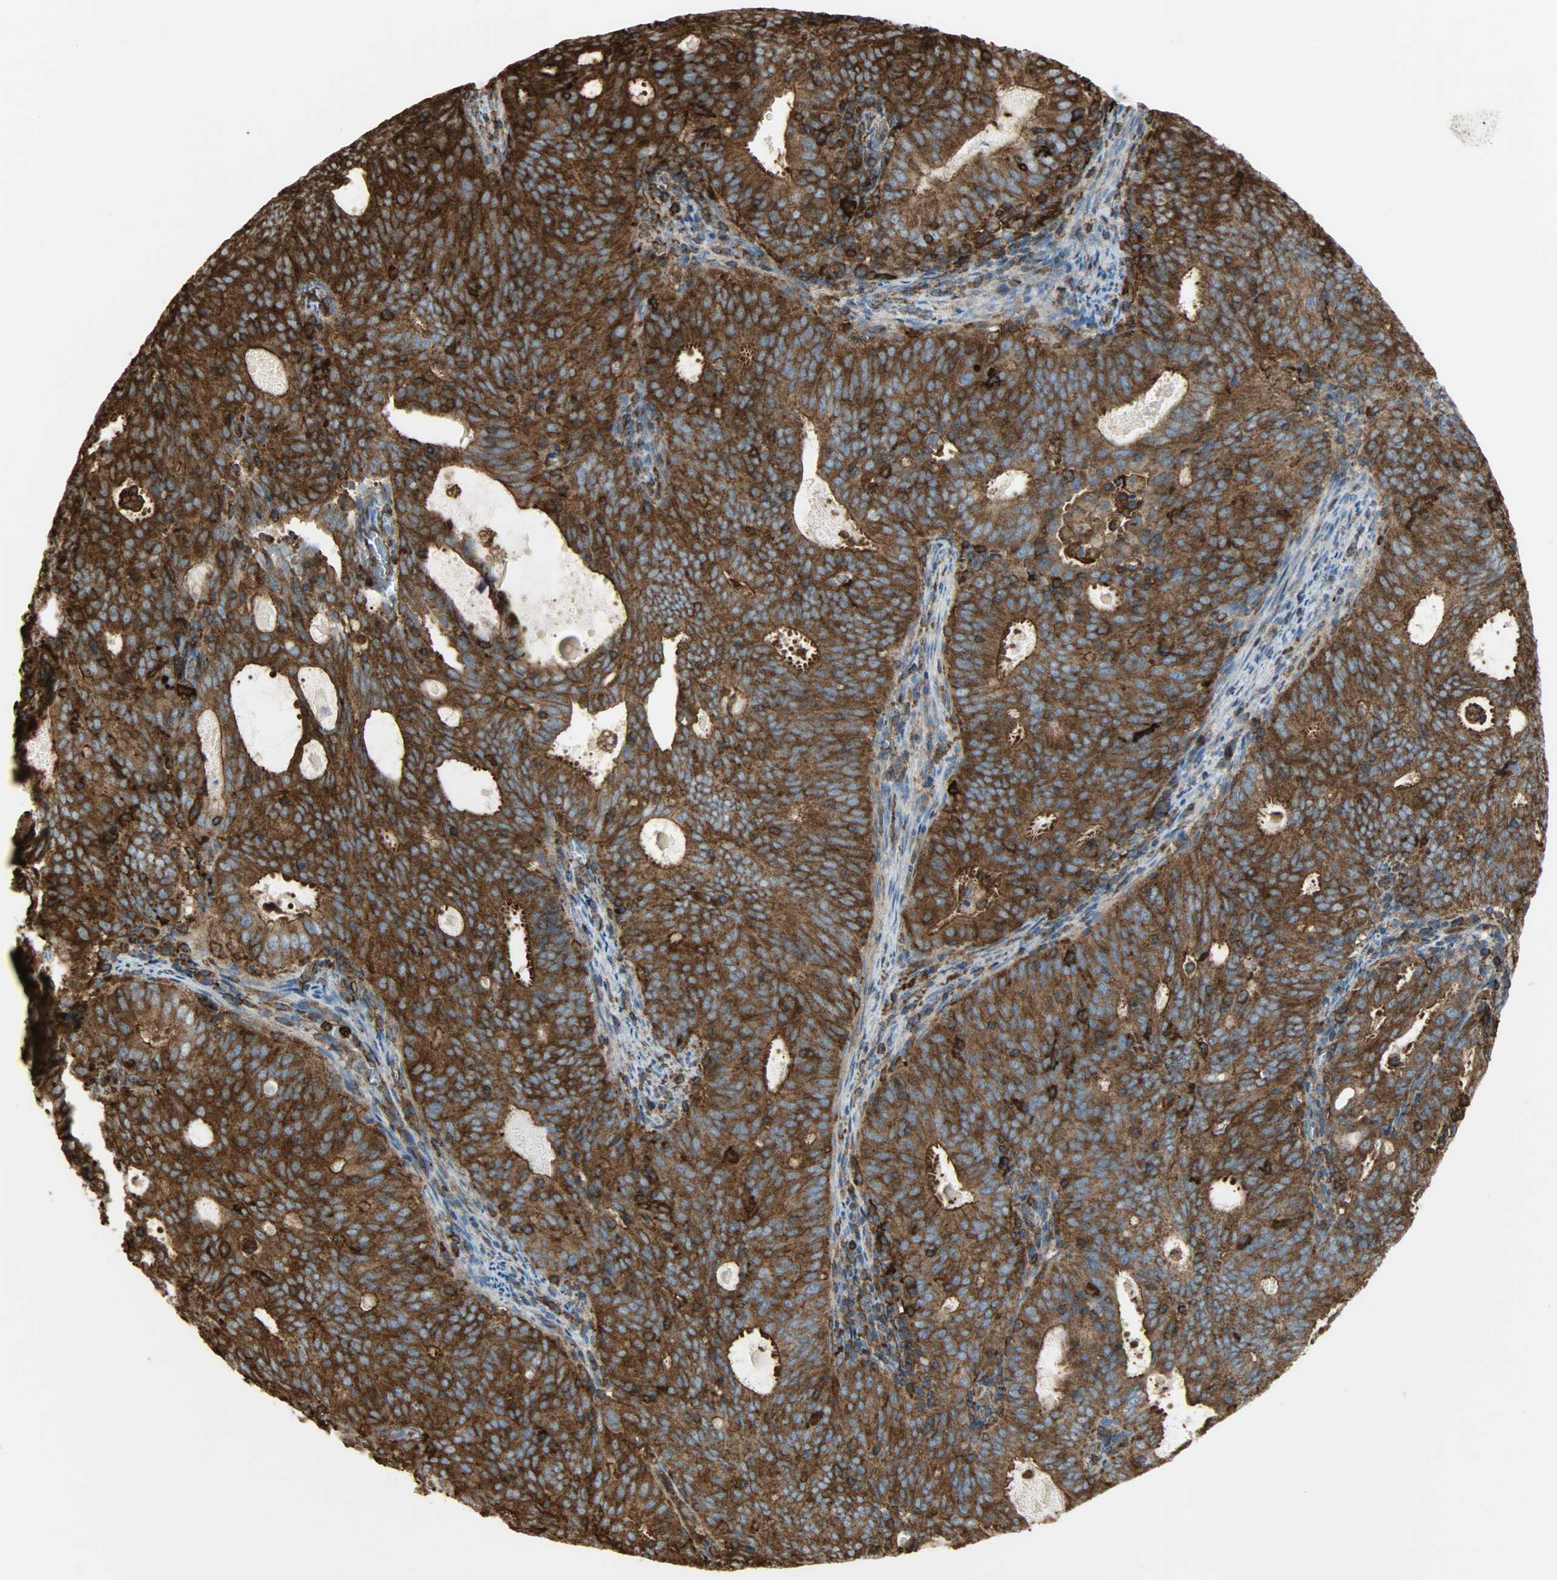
{"staining": {"intensity": "strong", "quantity": ">75%", "location": "cytoplasmic/membranous"}, "tissue": "cervical cancer", "cell_type": "Tumor cells", "image_type": "cancer", "snomed": [{"axis": "morphology", "description": "Adenocarcinoma, NOS"}, {"axis": "topography", "description": "Cervix"}], "caption": "Immunohistochemical staining of human cervical cancer (adenocarcinoma) demonstrates strong cytoplasmic/membranous protein expression in approximately >75% of tumor cells.", "gene": "VASP", "patient": {"sex": "female", "age": 44}}